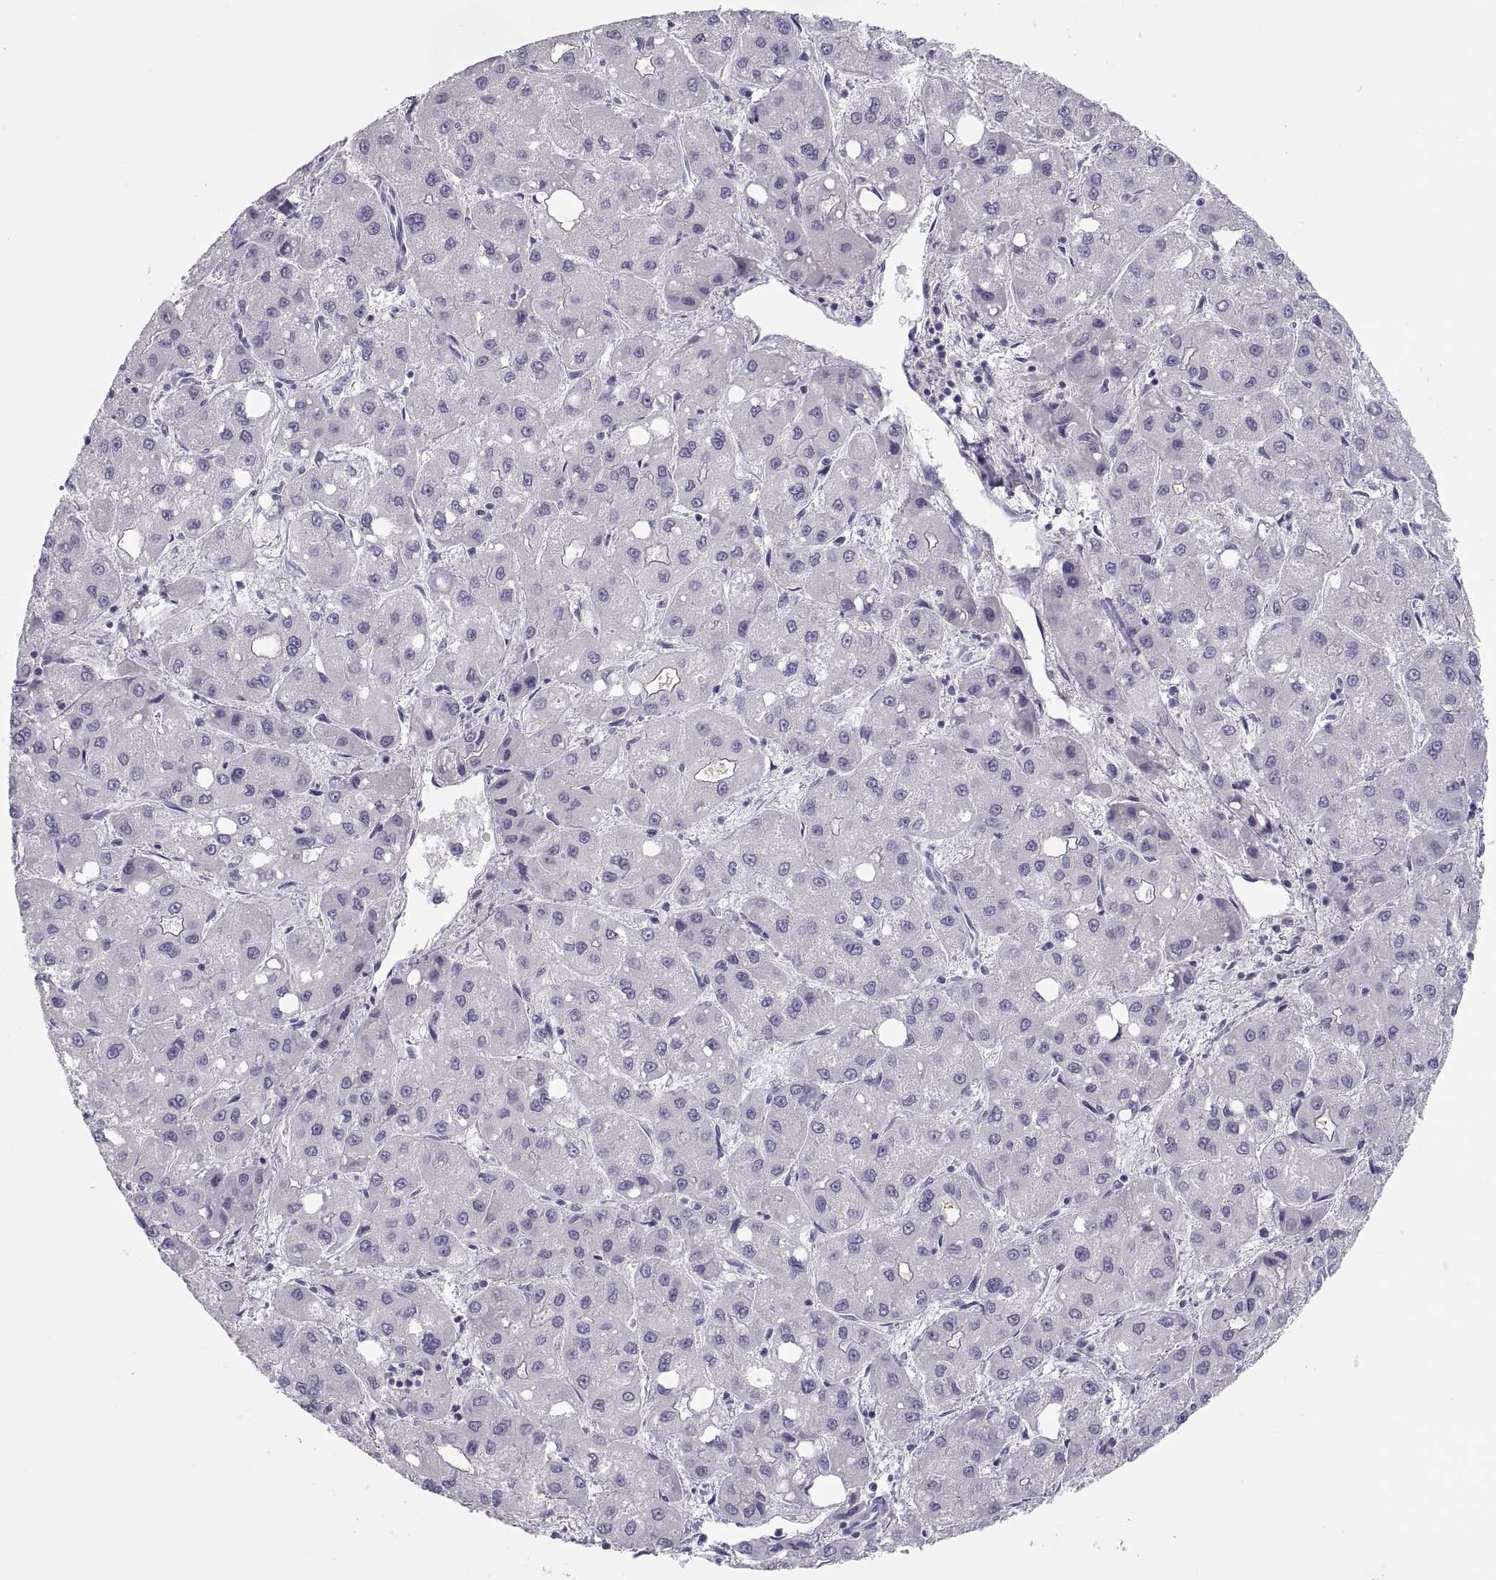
{"staining": {"intensity": "negative", "quantity": "none", "location": "none"}, "tissue": "liver cancer", "cell_type": "Tumor cells", "image_type": "cancer", "snomed": [{"axis": "morphology", "description": "Carcinoma, Hepatocellular, NOS"}, {"axis": "topography", "description": "Liver"}], "caption": "Tumor cells show no significant positivity in hepatocellular carcinoma (liver).", "gene": "MAGEB2", "patient": {"sex": "male", "age": 73}}